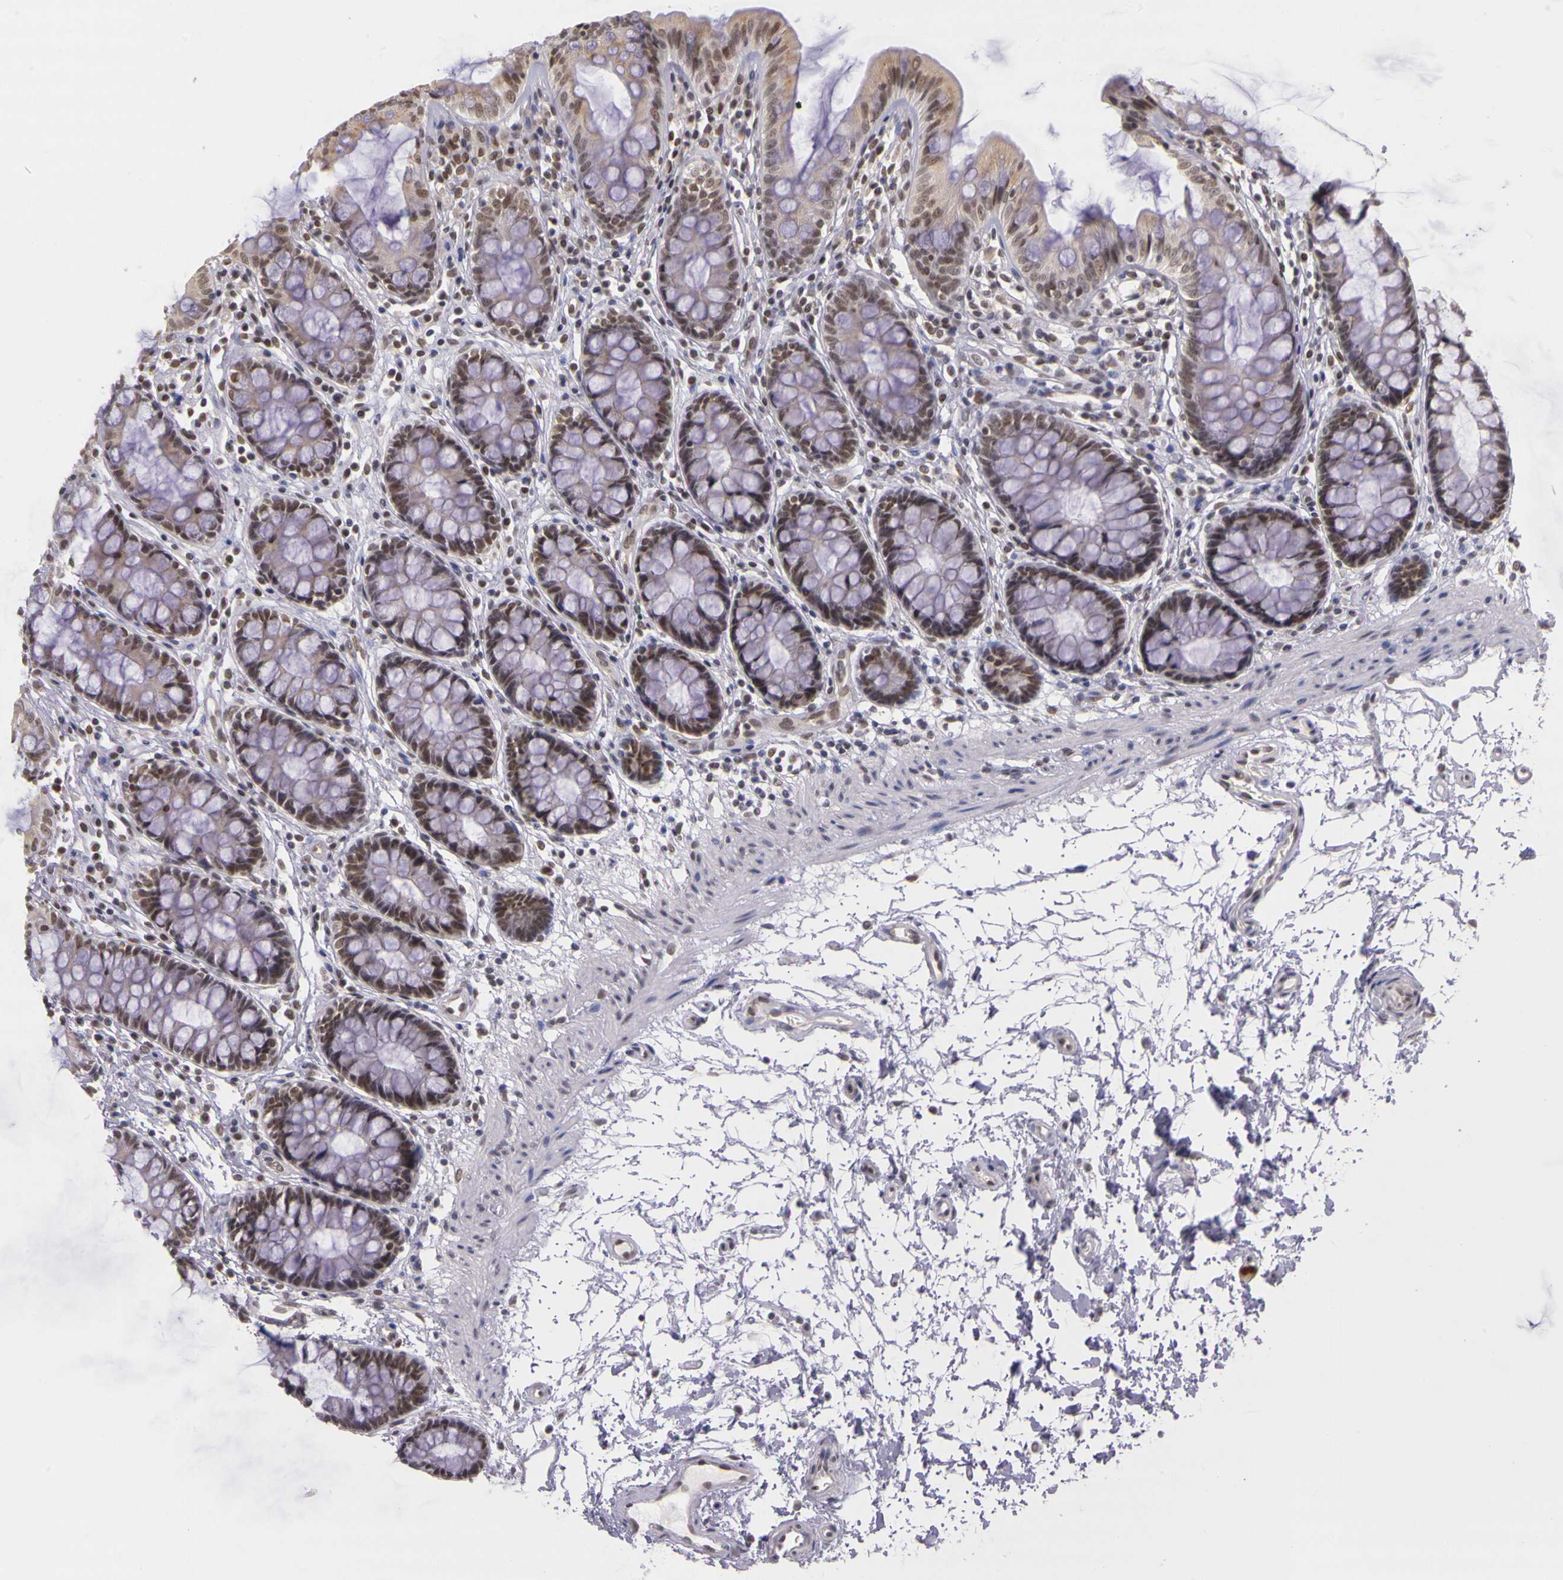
{"staining": {"intensity": "moderate", "quantity": ">75%", "location": "nuclear"}, "tissue": "colon", "cell_type": "Endothelial cells", "image_type": "normal", "snomed": [{"axis": "morphology", "description": "Normal tissue, NOS"}, {"axis": "topography", "description": "Colon"}], "caption": "DAB immunohistochemical staining of normal colon shows moderate nuclear protein staining in about >75% of endothelial cells.", "gene": "WDR13", "patient": {"sex": "female", "age": 52}}